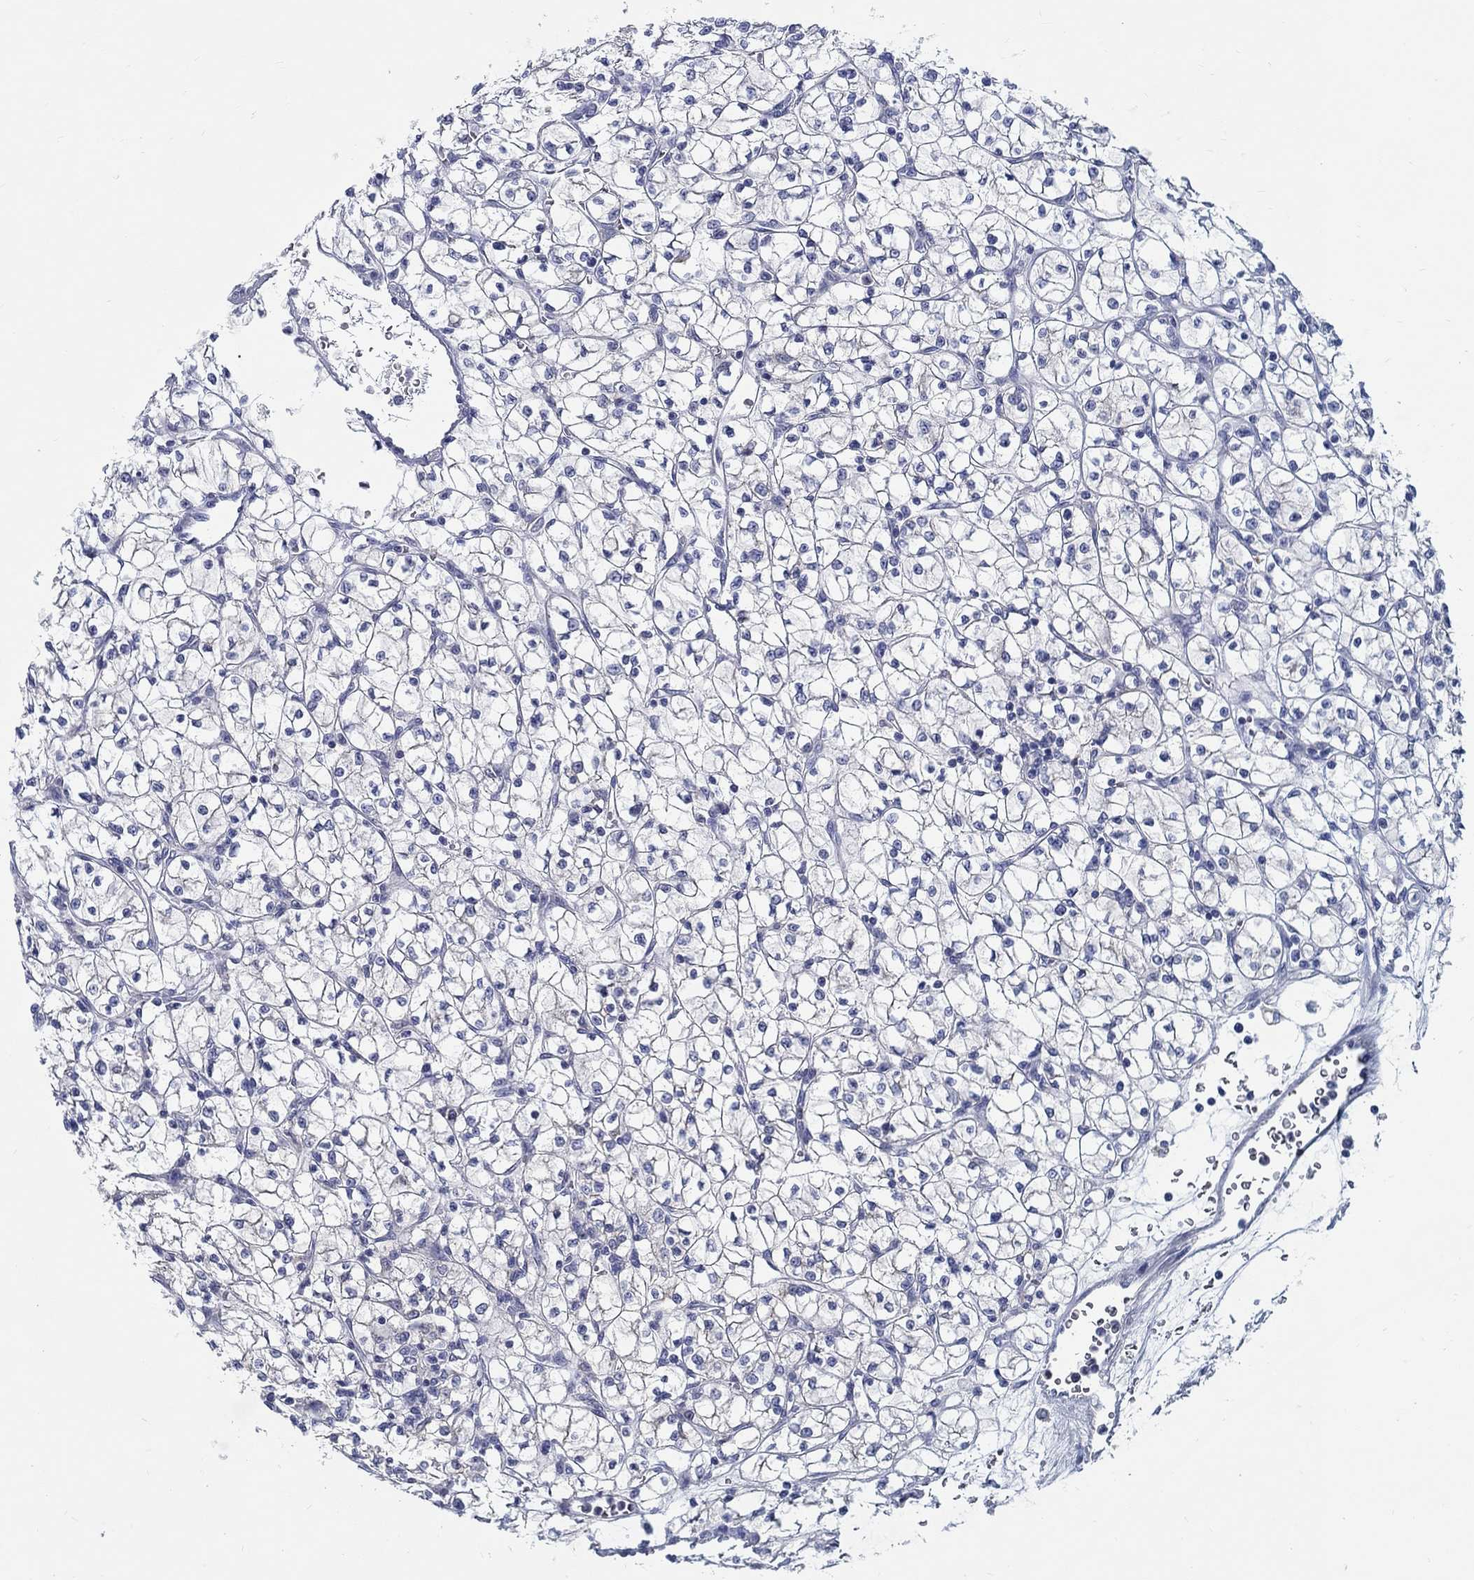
{"staining": {"intensity": "negative", "quantity": "none", "location": "none"}, "tissue": "renal cancer", "cell_type": "Tumor cells", "image_type": "cancer", "snomed": [{"axis": "morphology", "description": "Adenocarcinoma, NOS"}, {"axis": "topography", "description": "Kidney"}], "caption": "The histopathology image reveals no staining of tumor cells in adenocarcinoma (renal). The staining is performed using DAB brown chromogen with nuclei counter-stained in using hematoxylin.", "gene": "RAP1GAP", "patient": {"sex": "female", "age": 64}}